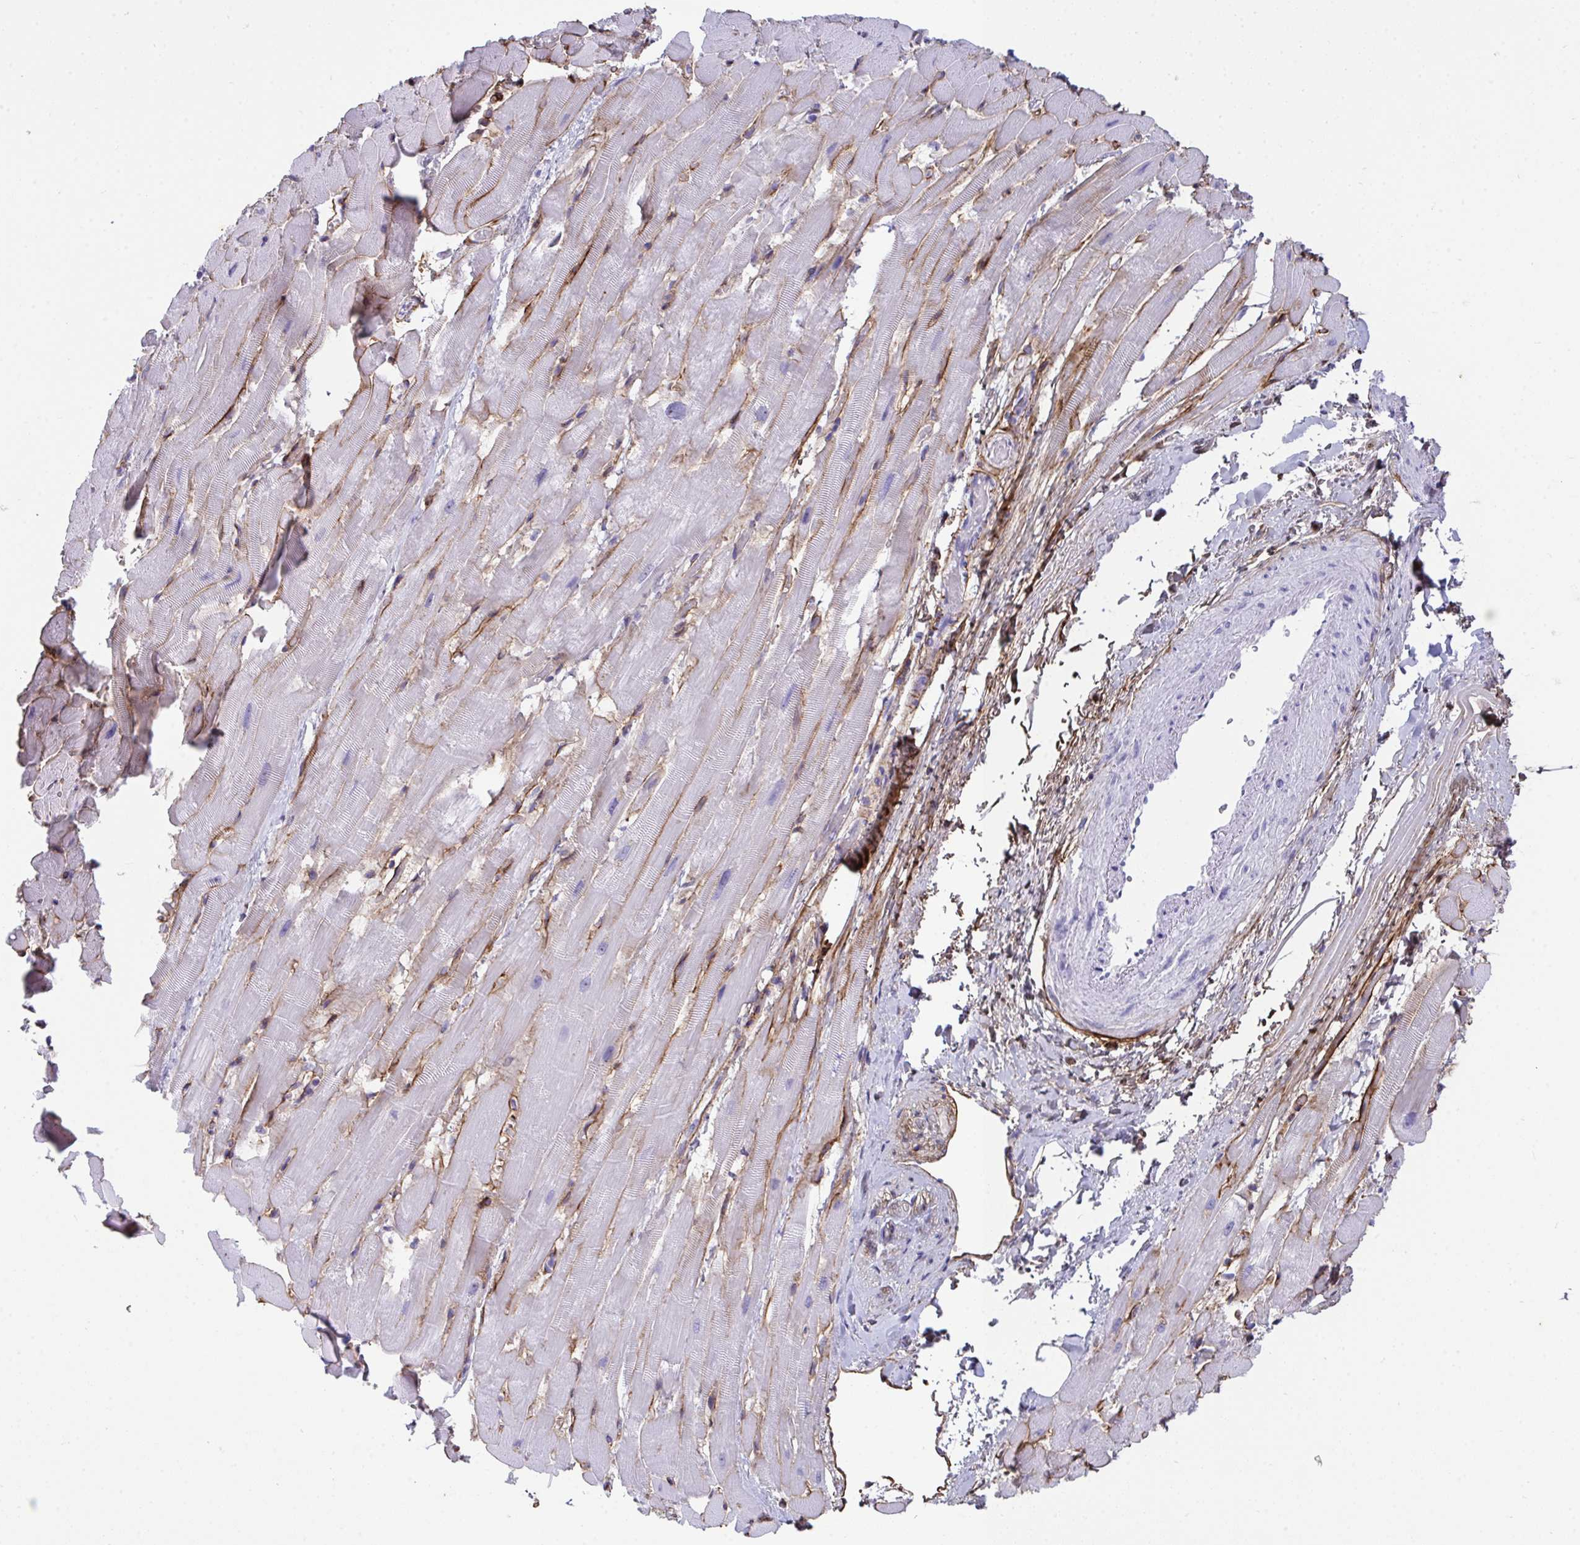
{"staining": {"intensity": "negative", "quantity": "none", "location": "none"}, "tissue": "heart muscle", "cell_type": "Cardiomyocytes", "image_type": "normal", "snomed": [{"axis": "morphology", "description": "Normal tissue, NOS"}, {"axis": "topography", "description": "Heart"}], "caption": "The photomicrograph displays no staining of cardiomyocytes in normal heart muscle.", "gene": "LHFPL6", "patient": {"sex": "male", "age": 37}}